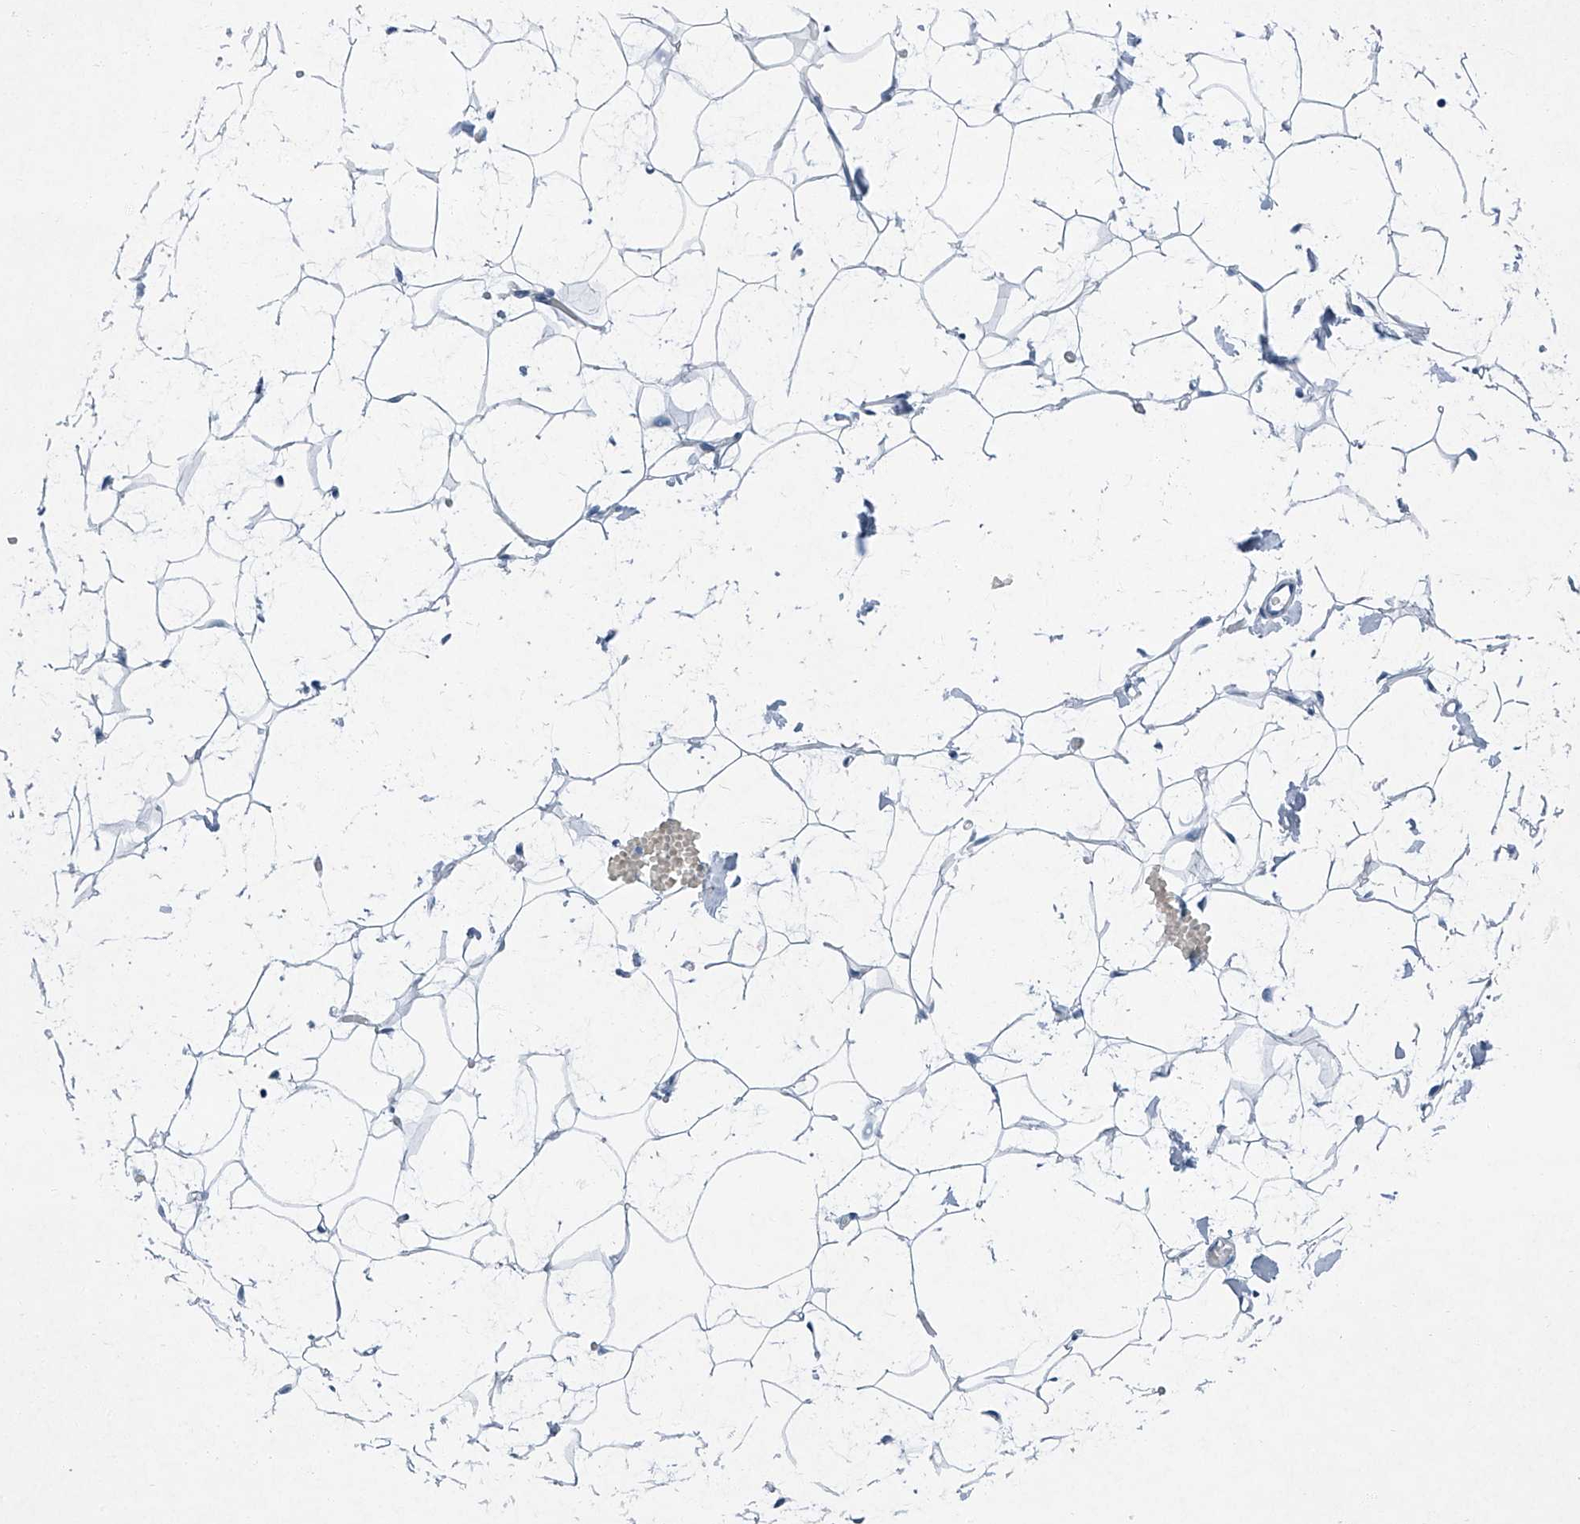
{"staining": {"intensity": "negative", "quantity": "none", "location": "none"}, "tissue": "adipose tissue", "cell_type": "Adipocytes", "image_type": "normal", "snomed": [{"axis": "morphology", "description": "Normal tissue, NOS"}, {"axis": "topography", "description": "Breast"}], "caption": "DAB immunohistochemical staining of benign adipose tissue reveals no significant staining in adipocytes. Nuclei are stained in blue.", "gene": "CYP2A7", "patient": {"sex": "female", "age": 23}}